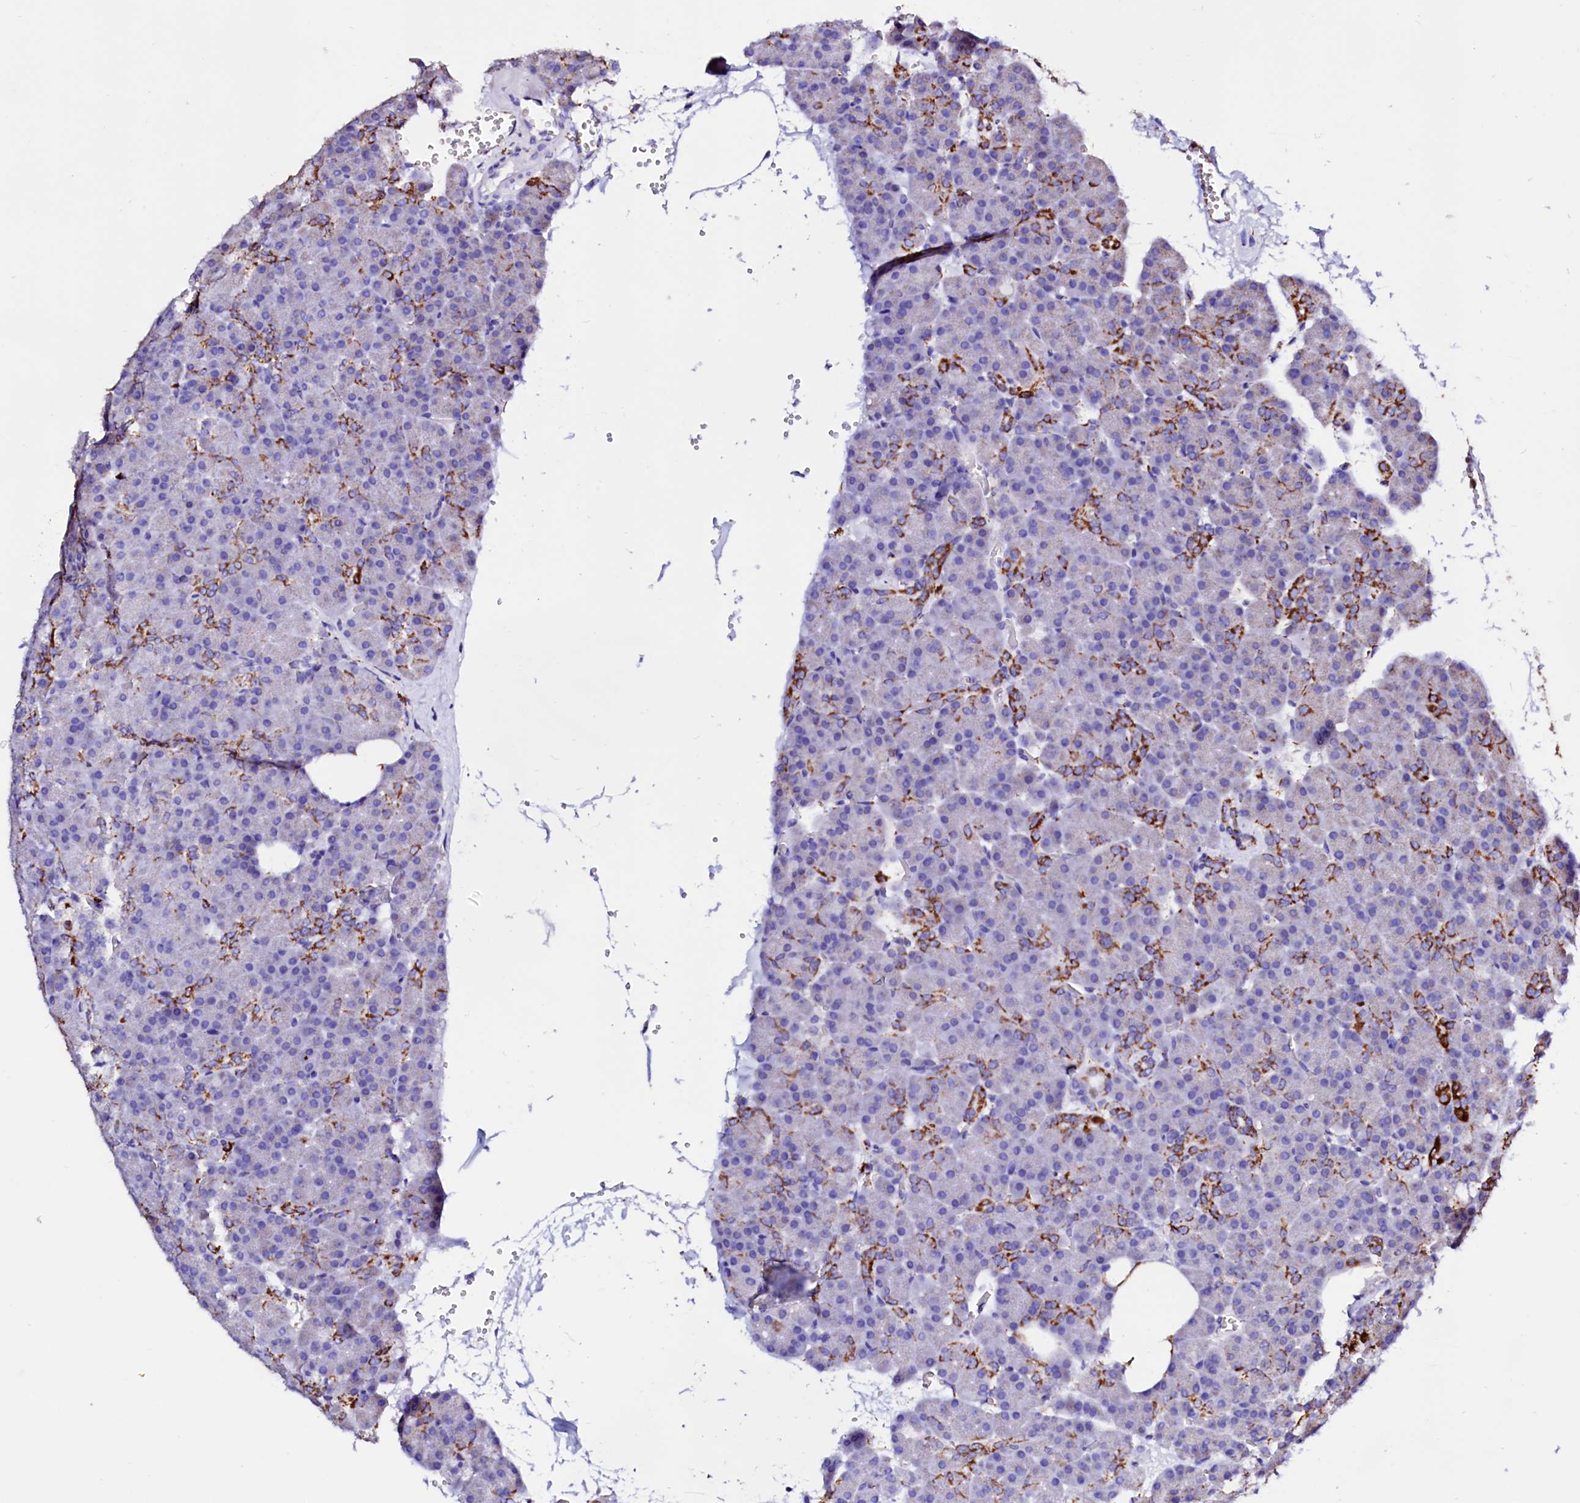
{"staining": {"intensity": "strong", "quantity": "<25%", "location": "cytoplasmic/membranous"}, "tissue": "pancreas", "cell_type": "Exocrine glandular cells", "image_type": "normal", "snomed": [{"axis": "morphology", "description": "Normal tissue, NOS"}, {"axis": "morphology", "description": "Carcinoid, malignant, NOS"}, {"axis": "topography", "description": "Pancreas"}], "caption": "Human pancreas stained for a protein (brown) shows strong cytoplasmic/membranous positive positivity in approximately <25% of exocrine glandular cells.", "gene": "MAOB", "patient": {"sex": "female", "age": 35}}